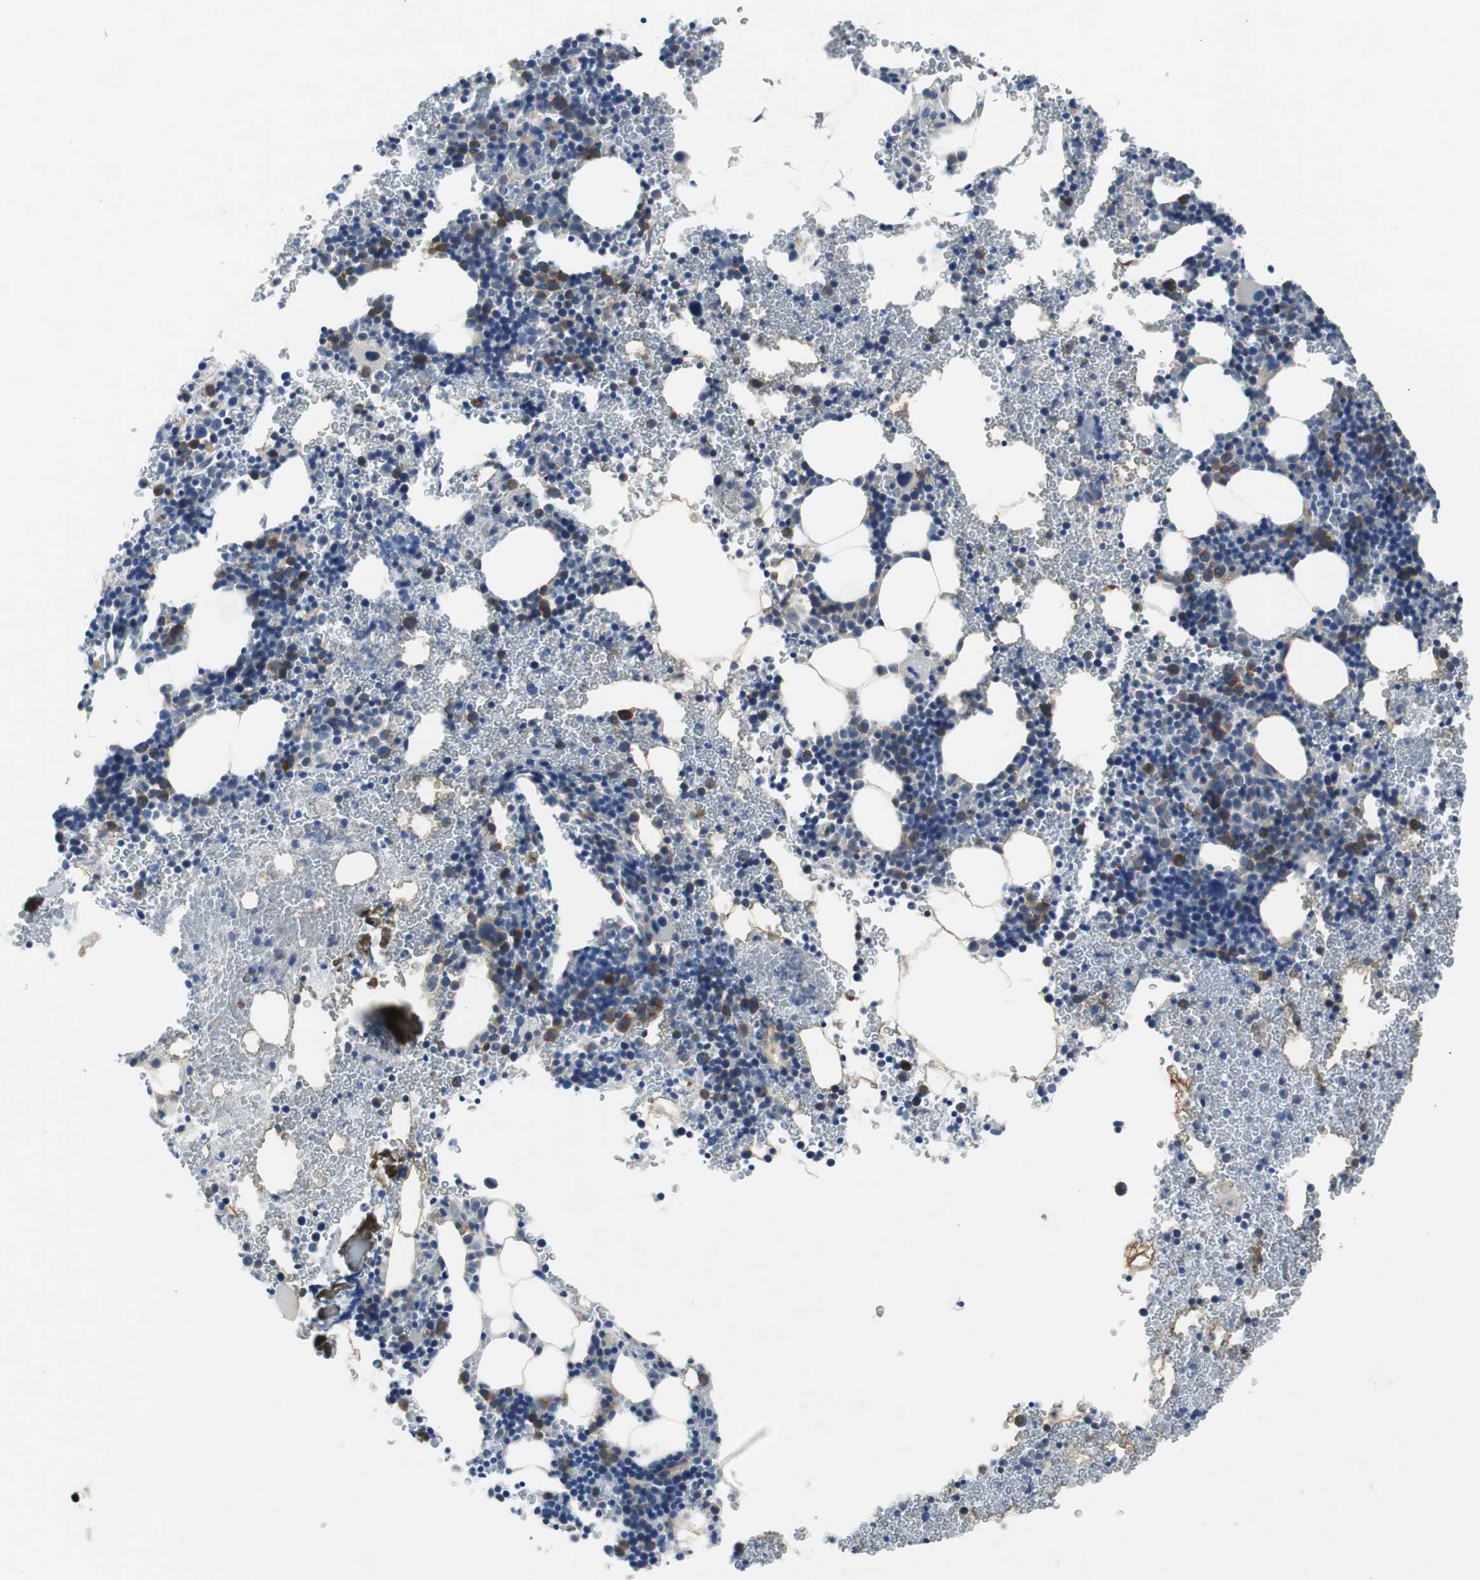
{"staining": {"intensity": "moderate", "quantity": "<25%", "location": "cytoplasmic/membranous"}, "tissue": "bone marrow", "cell_type": "Hematopoietic cells", "image_type": "normal", "snomed": [{"axis": "morphology", "description": "Normal tissue, NOS"}, {"axis": "morphology", "description": "Inflammation, NOS"}, {"axis": "topography", "description": "Bone marrow"}], "caption": "A photomicrograph showing moderate cytoplasmic/membranous positivity in approximately <25% of hematopoietic cells in benign bone marrow, as visualized by brown immunohistochemical staining.", "gene": "EEF2K", "patient": {"sex": "male", "age": 22}}